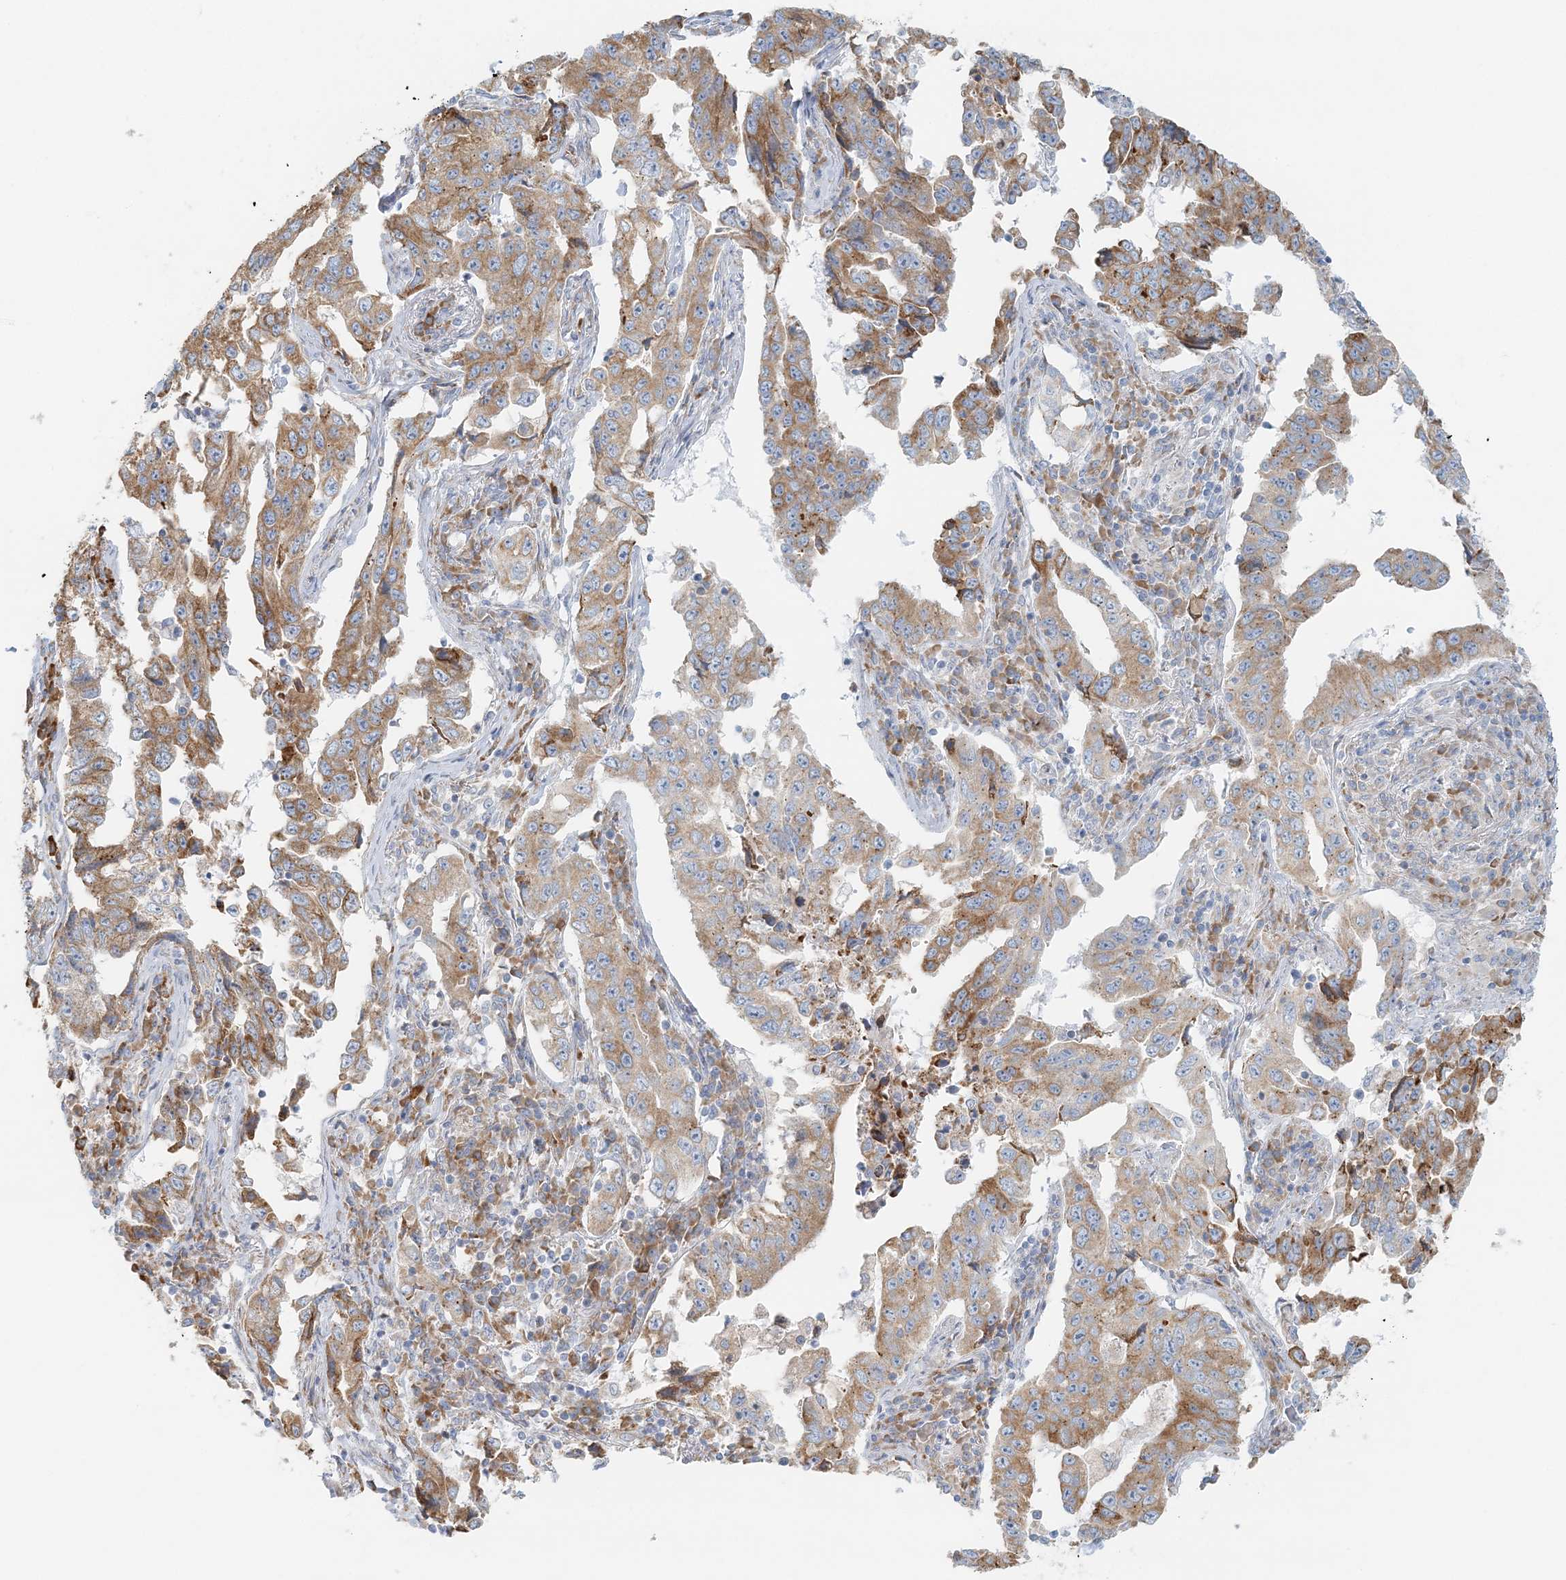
{"staining": {"intensity": "moderate", "quantity": ">75%", "location": "cytoplasmic/membranous"}, "tissue": "lung cancer", "cell_type": "Tumor cells", "image_type": "cancer", "snomed": [{"axis": "morphology", "description": "Adenocarcinoma, NOS"}, {"axis": "topography", "description": "Lung"}], "caption": "Immunohistochemistry of human lung cancer (adenocarcinoma) reveals medium levels of moderate cytoplasmic/membranous staining in about >75% of tumor cells. The protein of interest is shown in brown color, while the nuclei are stained blue.", "gene": "STK11IP", "patient": {"sex": "female", "age": 51}}